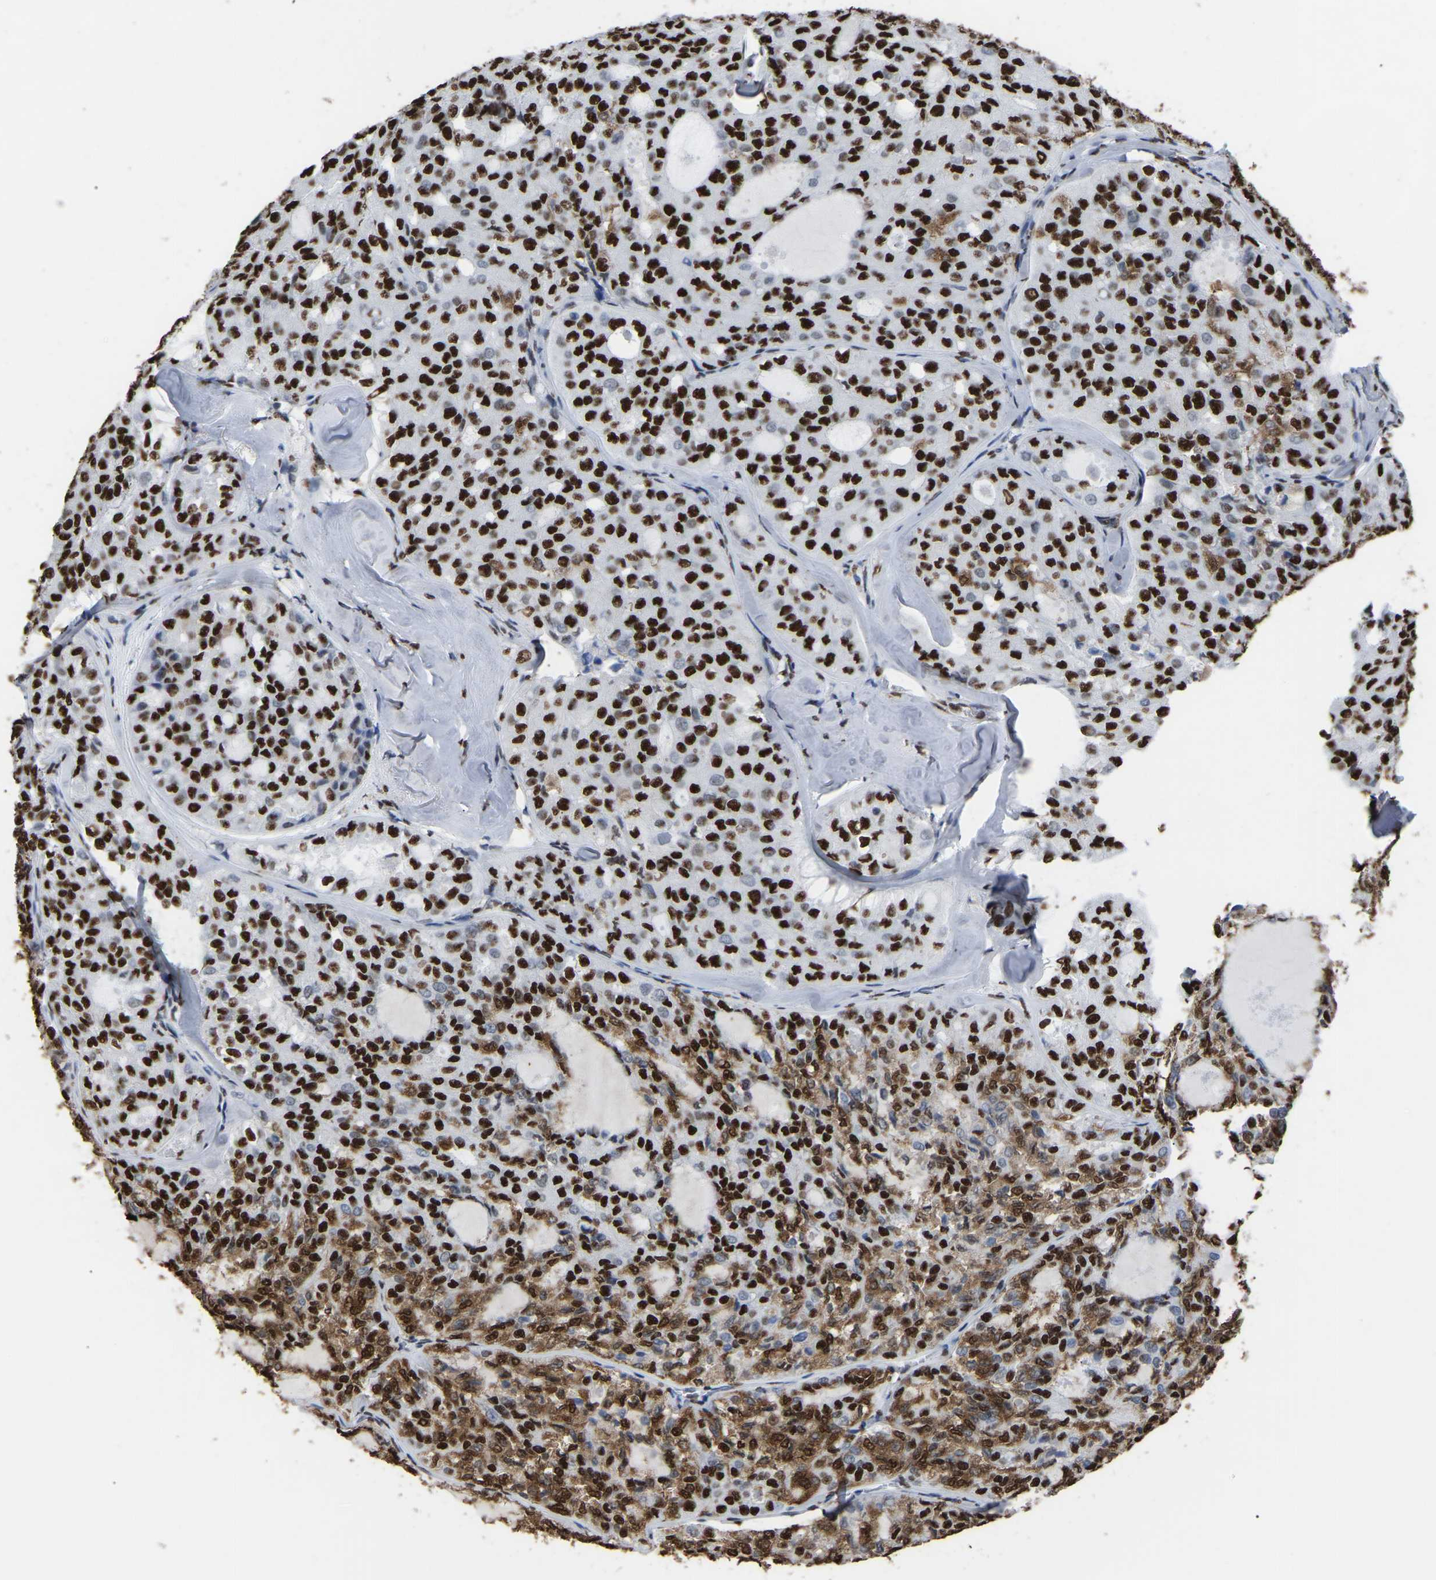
{"staining": {"intensity": "strong", "quantity": ">75%", "location": "cytoplasmic/membranous,nuclear"}, "tissue": "thyroid cancer", "cell_type": "Tumor cells", "image_type": "cancer", "snomed": [{"axis": "morphology", "description": "Follicular adenoma carcinoma, NOS"}, {"axis": "topography", "description": "Thyroid gland"}], "caption": "Approximately >75% of tumor cells in human thyroid cancer (follicular adenoma carcinoma) show strong cytoplasmic/membranous and nuclear protein staining as visualized by brown immunohistochemical staining.", "gene": "RBL2", "patient": {"sex": "male", "age": 75}}